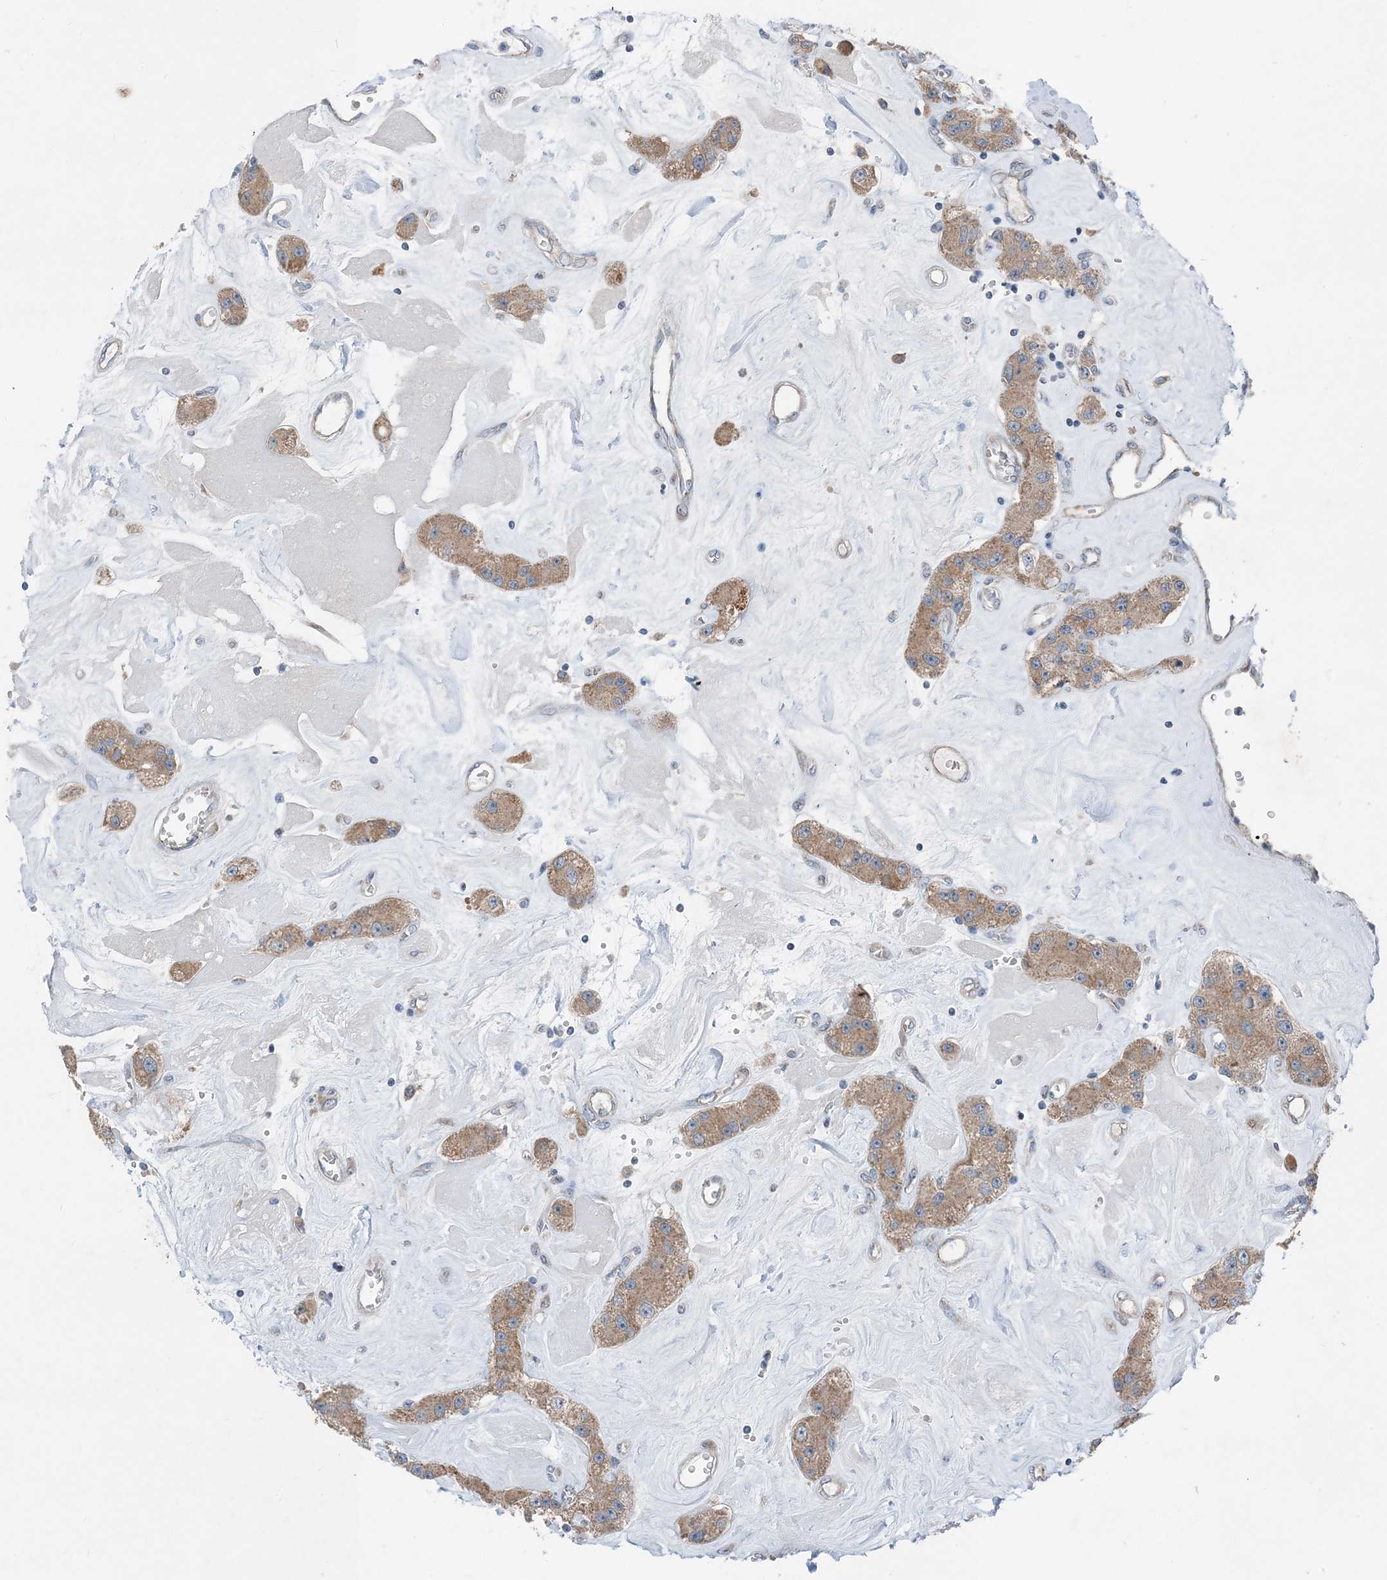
{"staining": {"intensity": "moderate", "quantity": ">75%", "location": "cytoplasmic/membranous"}, "tissue": "carcinoid", "cell_type": "Tumor cells", "image_type": "cancer", "snomed": [{"axis": "morphology", "description": "Carcinoid, malignant, NOS"}, {"axis": "topography", "description": "Pancreas"}], "caption": "Brown immunohistochemical staining in human carcinoid reveals moderate cytoplasmic/membranous expression in approximately >75% of tumor cells.", "gene": "DHX30", "patient": {"sex": "male", "age": 41}}